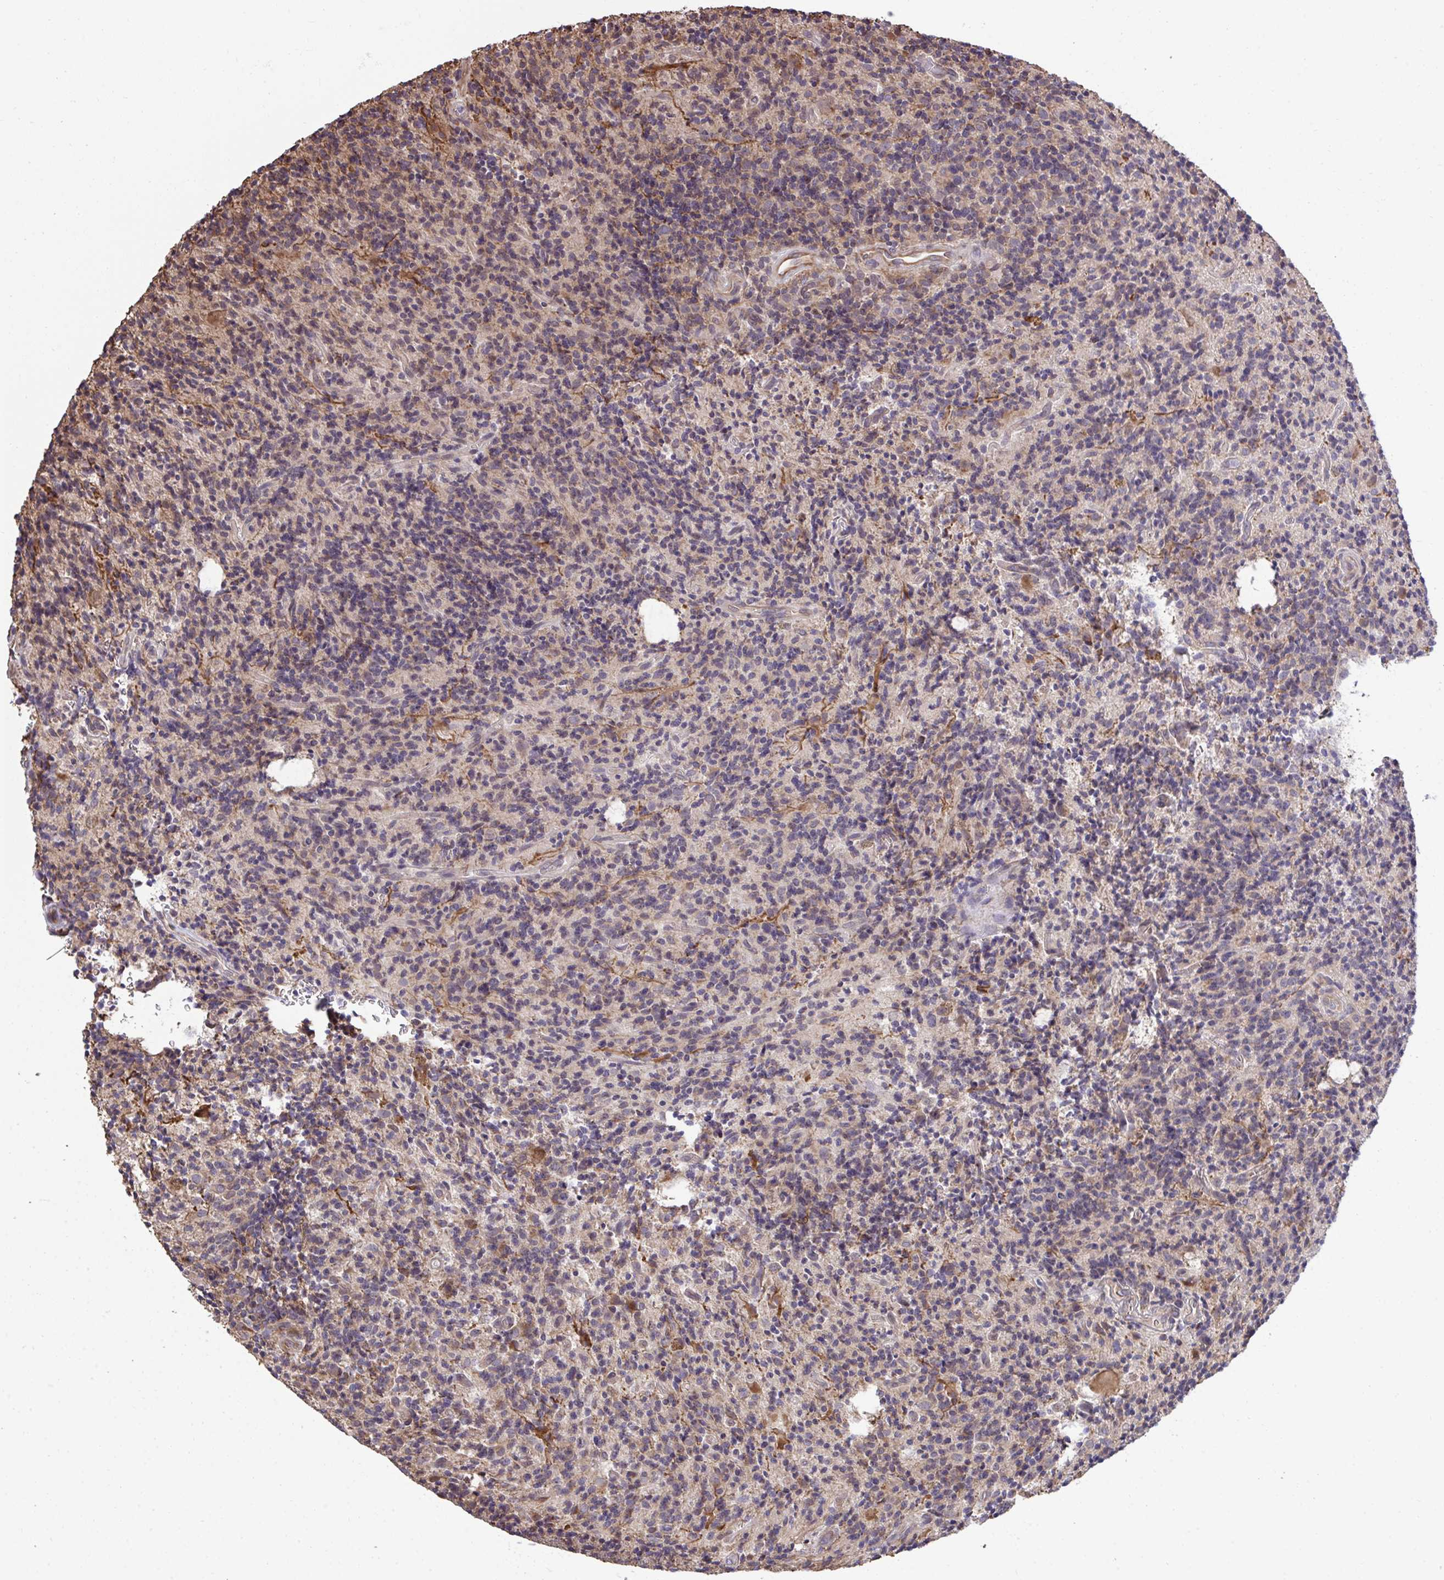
{"staining": {"intensity": "moderate", "quantity": "<25%", "location": "cytoplasmic/membranous"}, "tissue": "glioma", "cell_type": "Tumor cells", "image_type": "cancer", "snomed": [{"axis": "morphology", "description": "Glioma, malignant, High grade"}, {"axis": "topography", "description": "Brain"}], "caption": "Malignant high-grade glioma stained for a protein shows moderate cytoplasmic/membranous positivity in tumor cells.", "gene": "RPS15", "patient": {"sex": "male", "age": 76}}